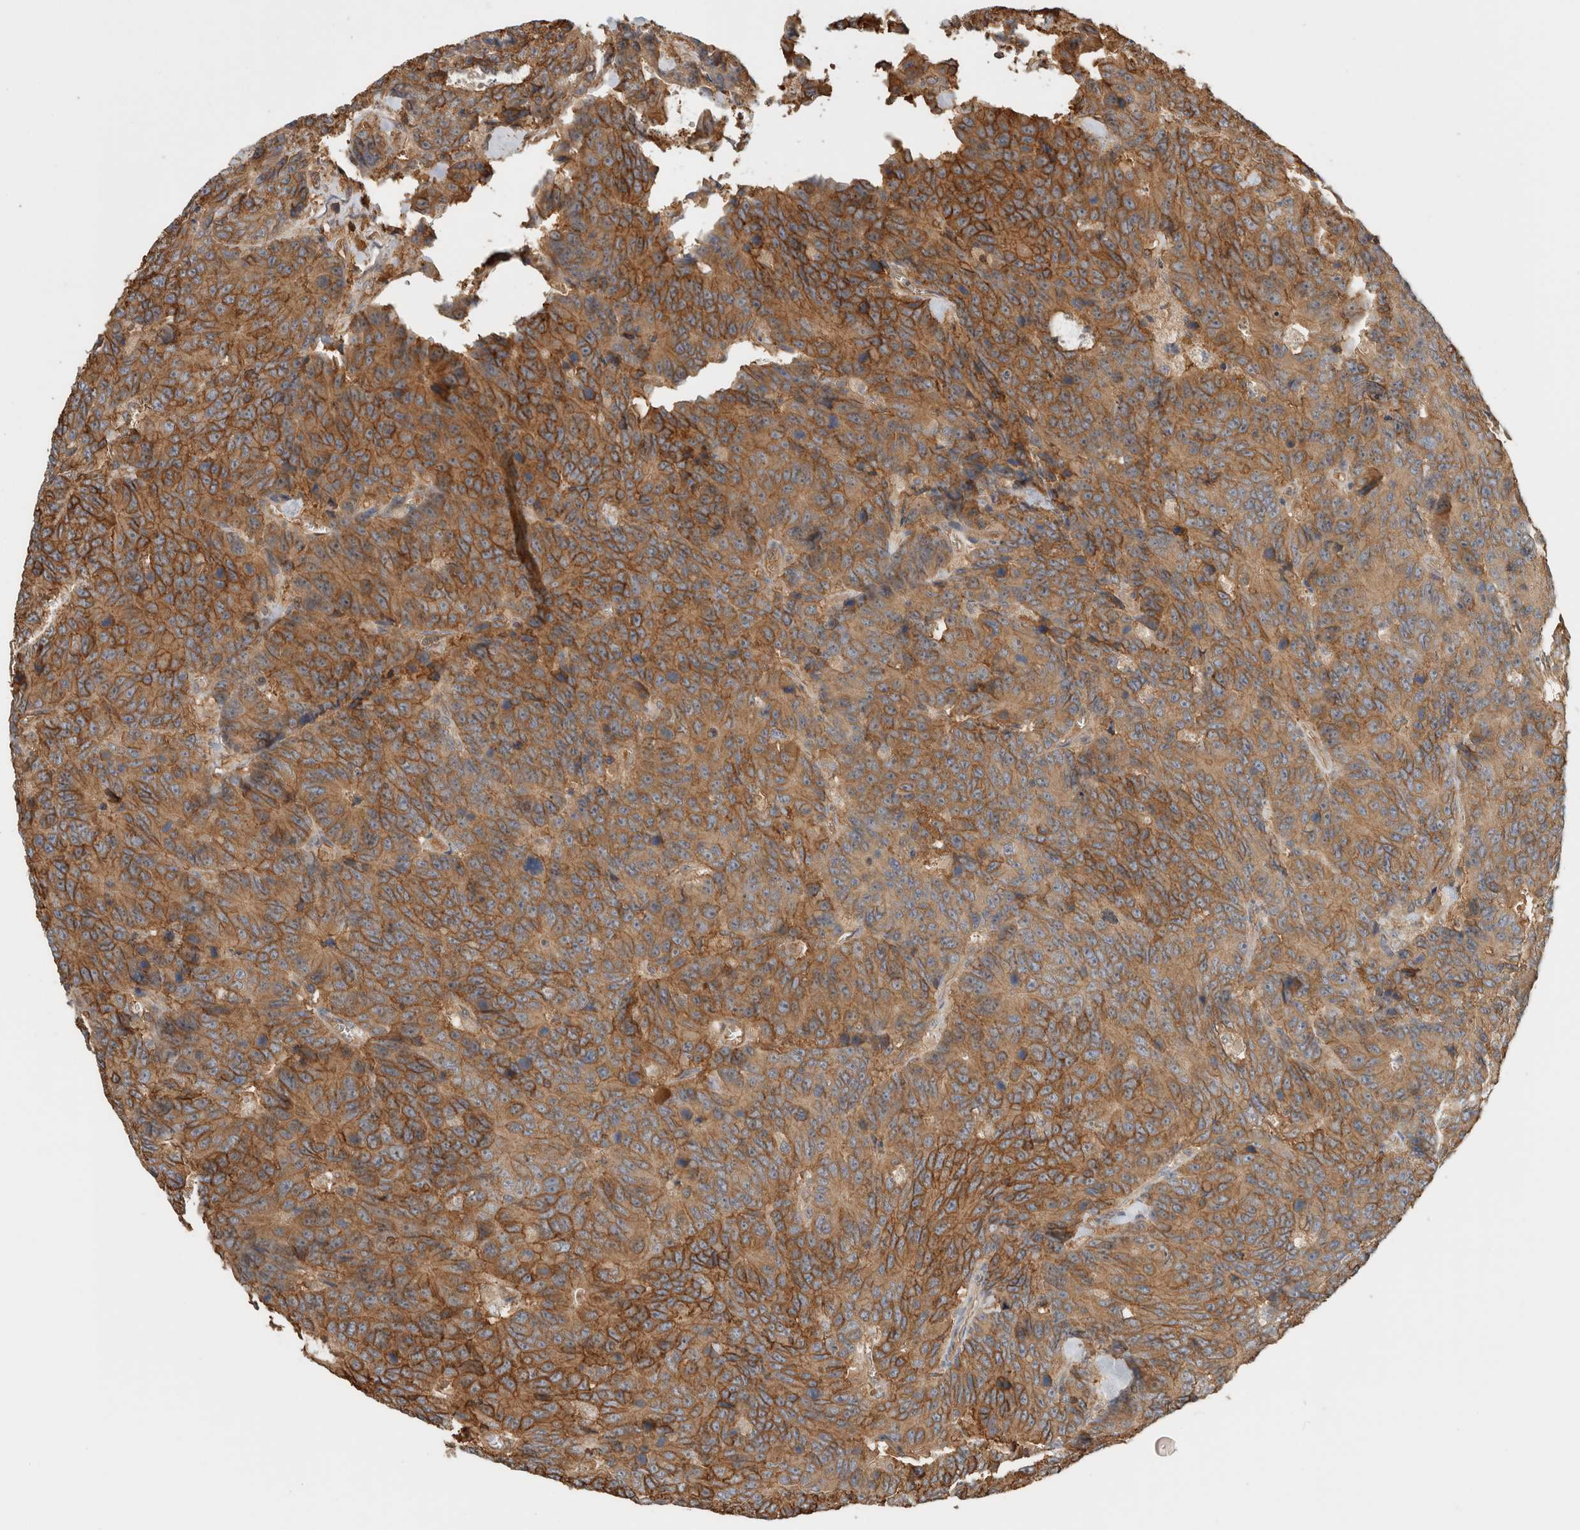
{"staining": {"intensity": "moderate", "quantity": ">75%", "location": "cytoplasmic/membranous"}, "tissue": "colorectal cancer", "cell_type": "Tumor cells", "image_type": "cancer", "snomed": [{"axis": "morphology", "description": "Adenocarcinoma, NOS"}, {"axis": "topography", "description": "Colon"}], "caption": "A medium amount of moderate cytoplasmic/membranous expression is identified in approximately >75% of tumor cells in adenocarcinoma (colorectal) tissue.", "gene": "PFDN4", "patient": {"sex": "female", "age": 86}}